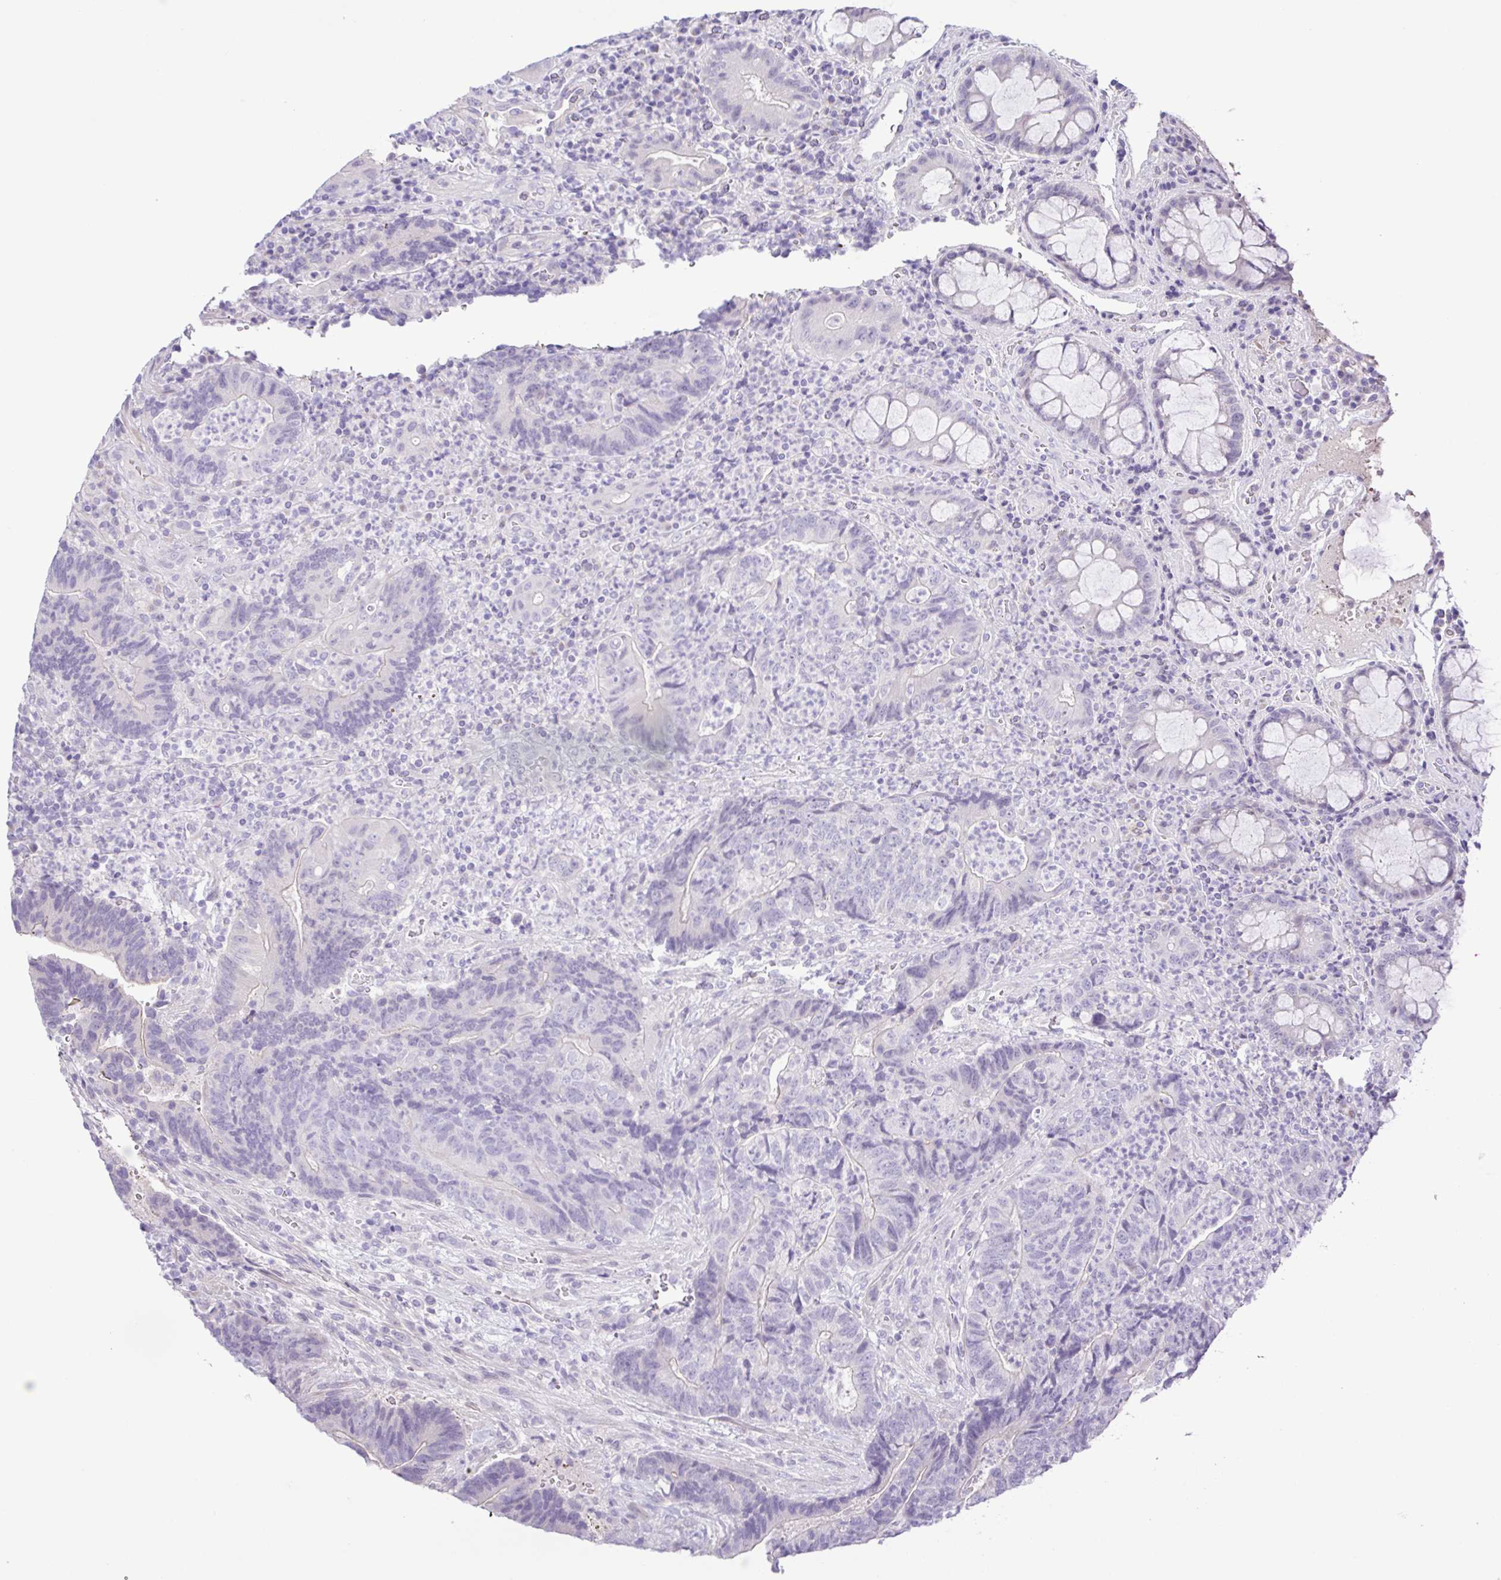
{"staining": {"intensity": "negative", "quantity": "none", "location": "none"}, "tissue": "colorectal cancer", "cell_type": "Tumor cells", "image_type": "cancer", "snomed": [{"axis": "morphology", "description": "Normal tissue, NOS"}, {"axis": "morphology", "description": "Adenocarcinoma, NOS"}, {"axis": "topography", "description": "Colon"}], "caption": "Colorectal cancer (adenocarcinoma) was stained to show a protein in brown. There is no significant positivity in tumor cells. The staining is performed using DAB brown chromogen with nuclei counter-stained in using hematoxylin.", "gene": "TERT", "patient": {"sex": "female", "age": 48}}